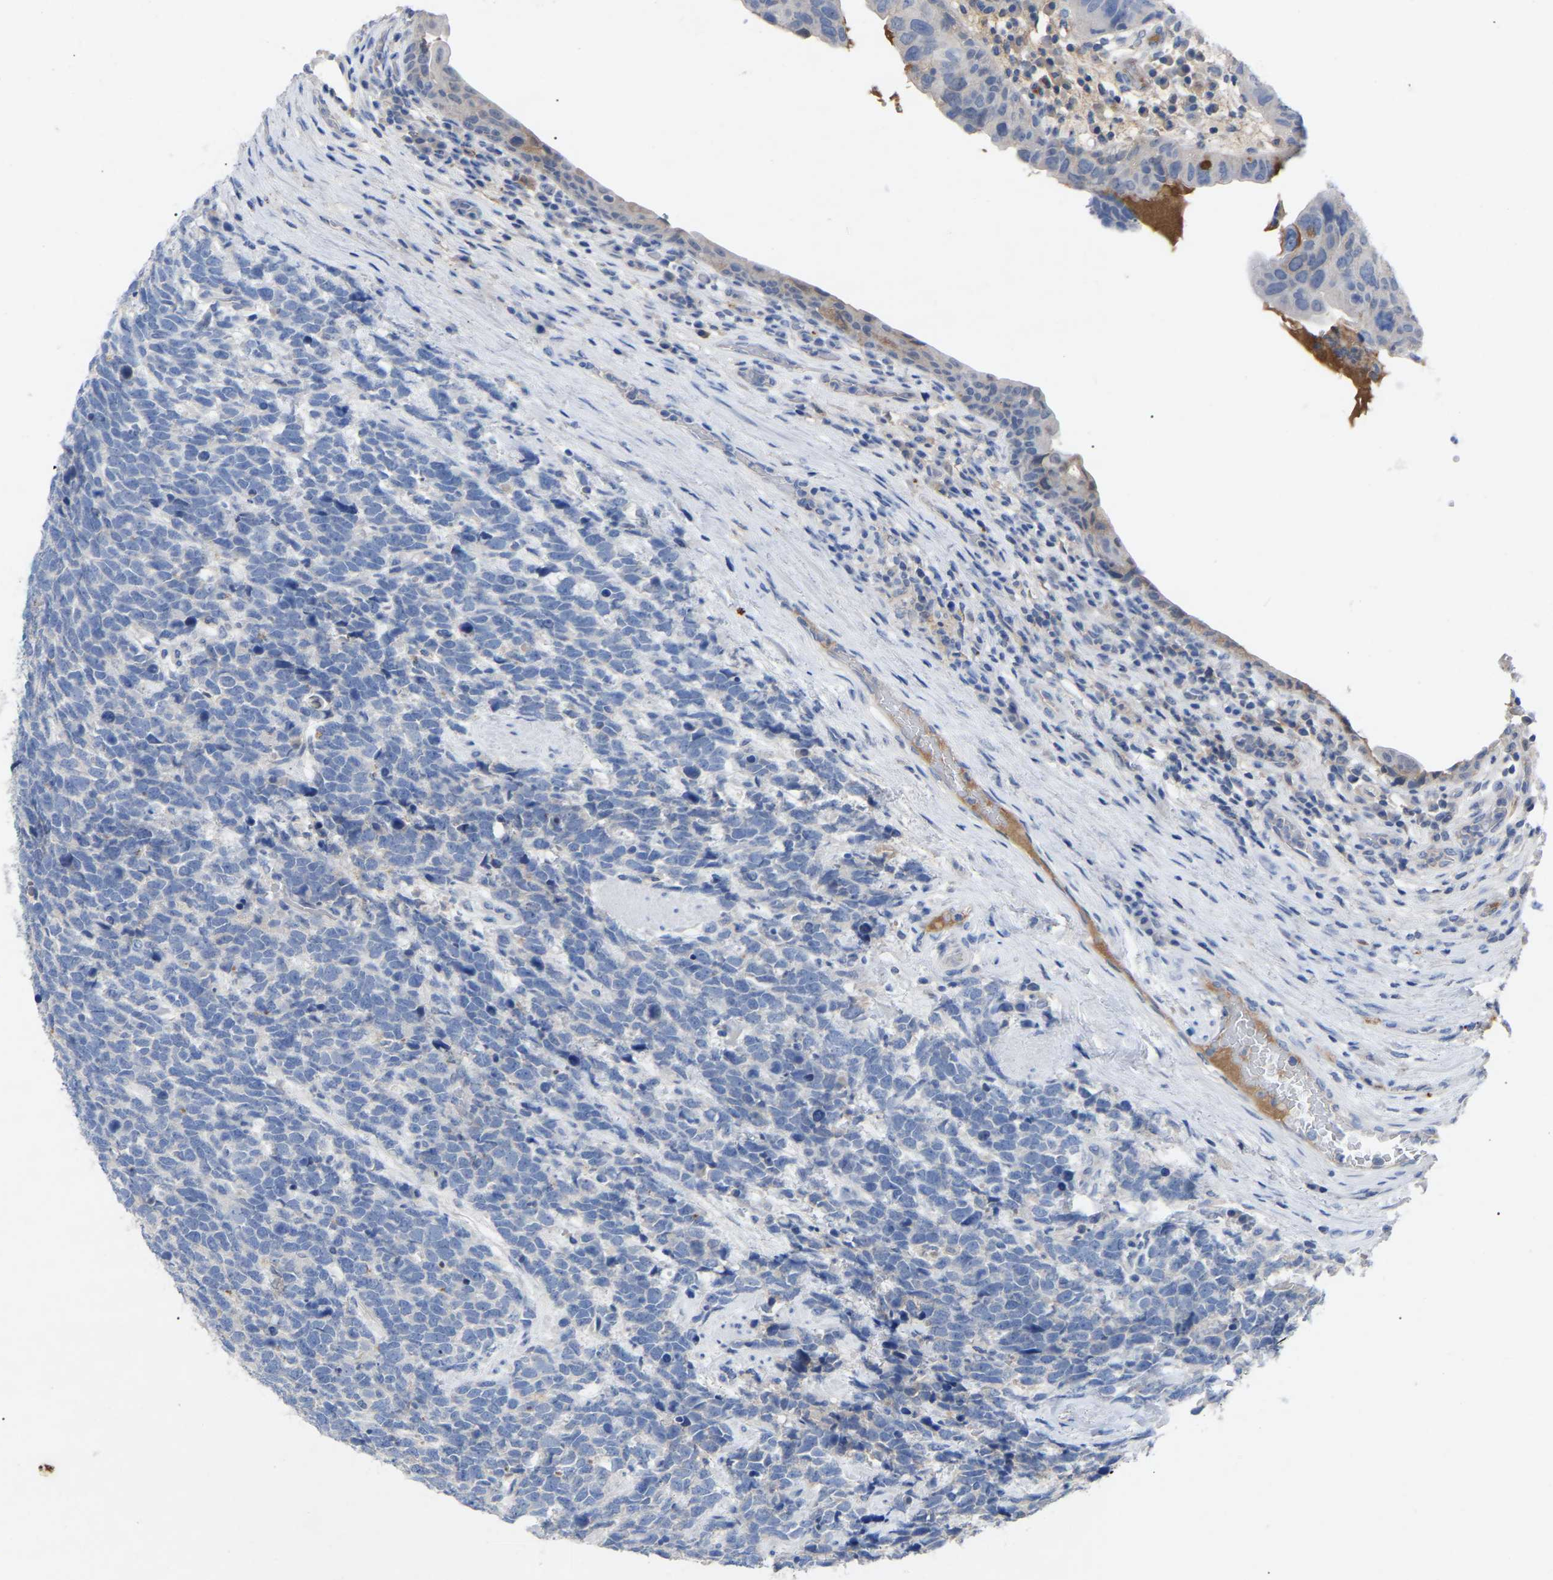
{"staining": {"intensity": "negative", "quantity": "none", "location": "none"}, "tissue": "urothelial cancer", "cell_type": "Tumor cells", "image_type": "cancer", "snomed": [{"axis": "morphology", "description": "Urothelial carcinoma, High grade"}, {"axis": "topography", "description": "Urinary bladder"}], "caption": "This is an IHC micrograph of human urothelial cancer. There is no expression in tumor cells.", "gene": "SMPD2", "patient": {"sex": "female", "age": 82}}